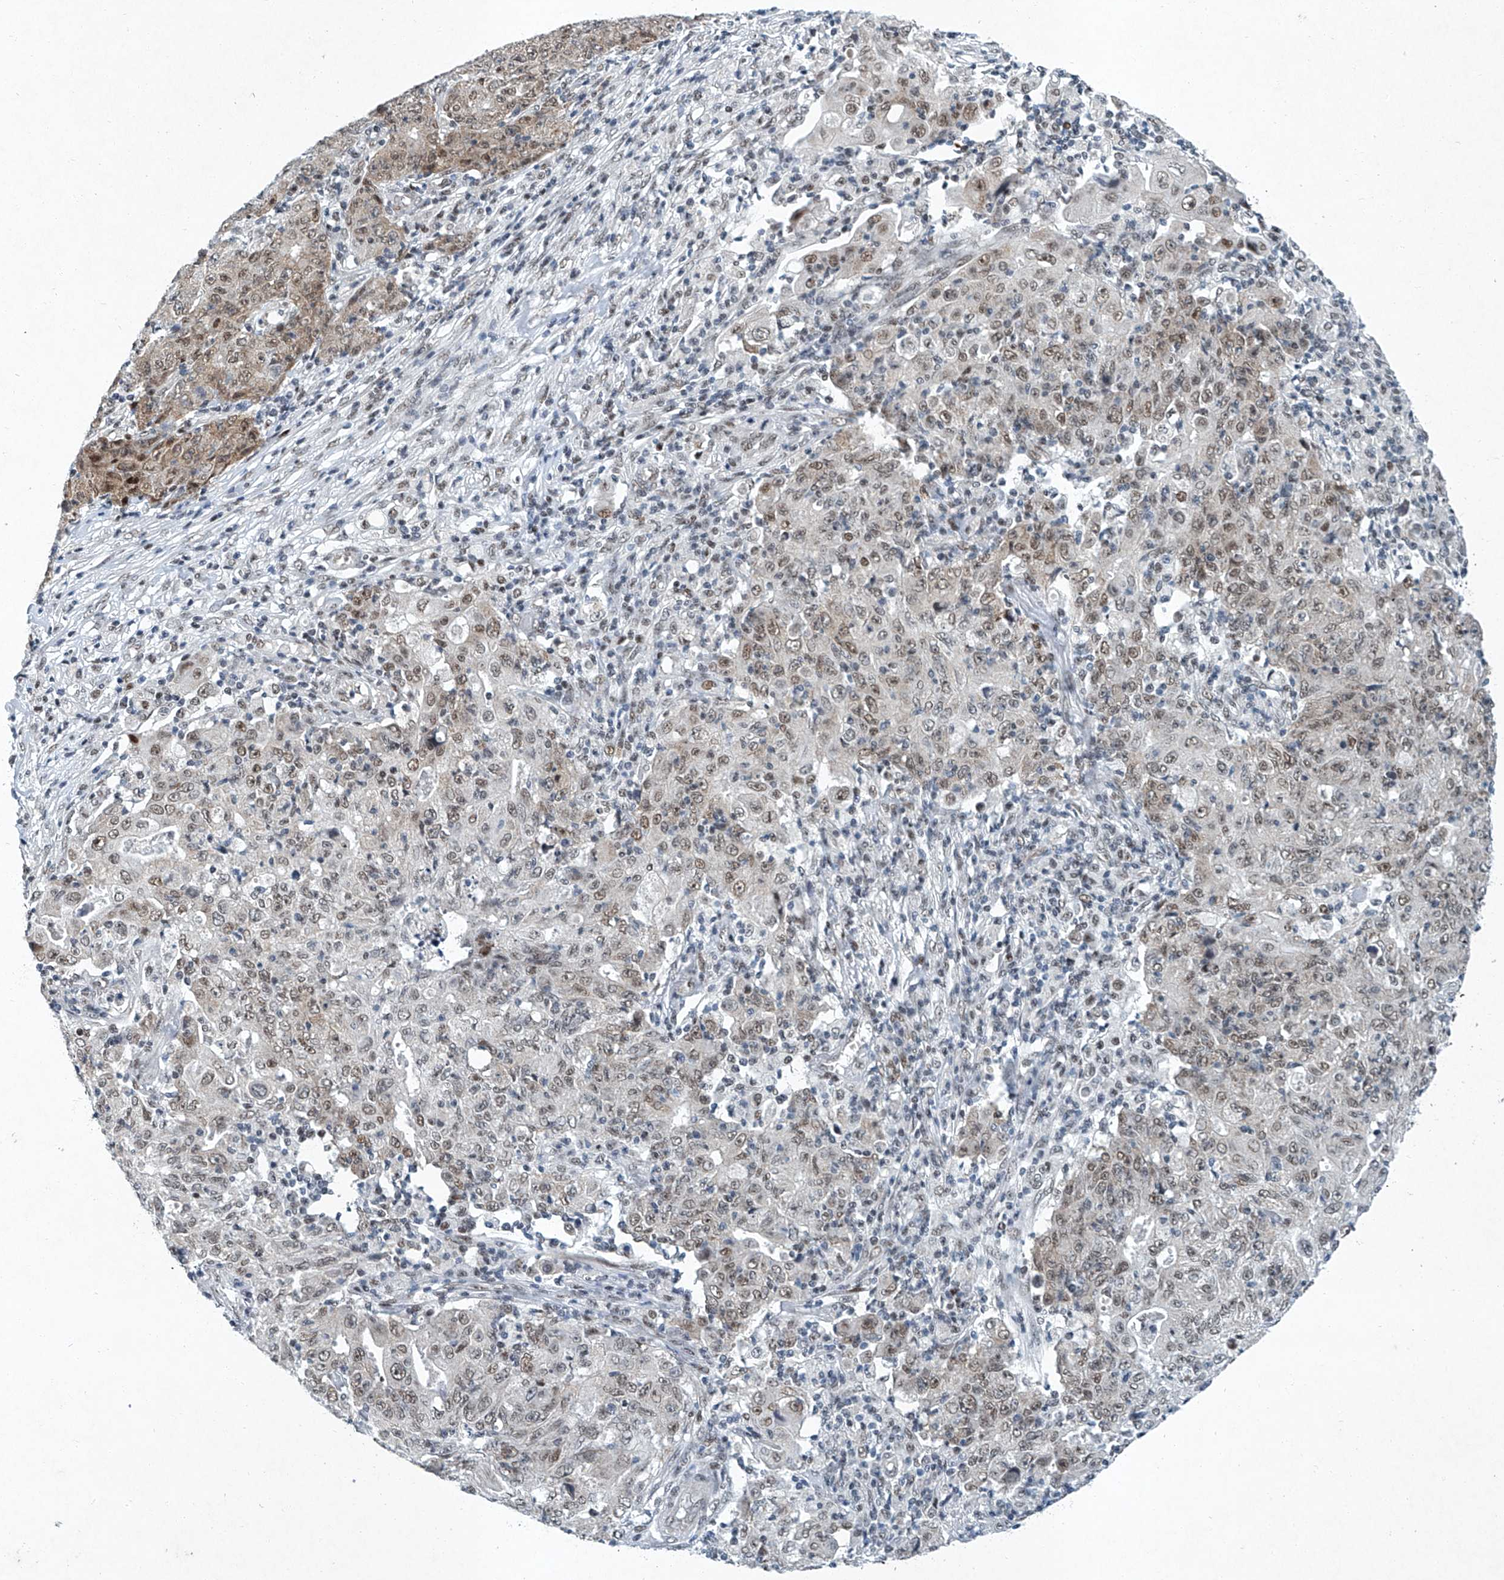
{"staining": {"intensity": "moderate", "quantity": ">75%", "location": "cytoplasmic/membranous,nuclear"}, "tissue": "ovarian cancer", "cell_type": "Tumor cells", "image_type": "cancer", "snomed": [{"axis": "morphology", "description": "Carcinoma, endometroid"}, {"axis": "topography", "description": "Ovary"}], "caption": "Immunohistochemistry image of human ovarian cancer (endometroid carcinoma) stained for a protein (brown), which exhibits medium levels of moderate cytoplasmic/membranous and nuclear staining in approximately >75% of tumor cells.", "gene": "TFDP1", "patient": {"sex": "female", "age": 42}}